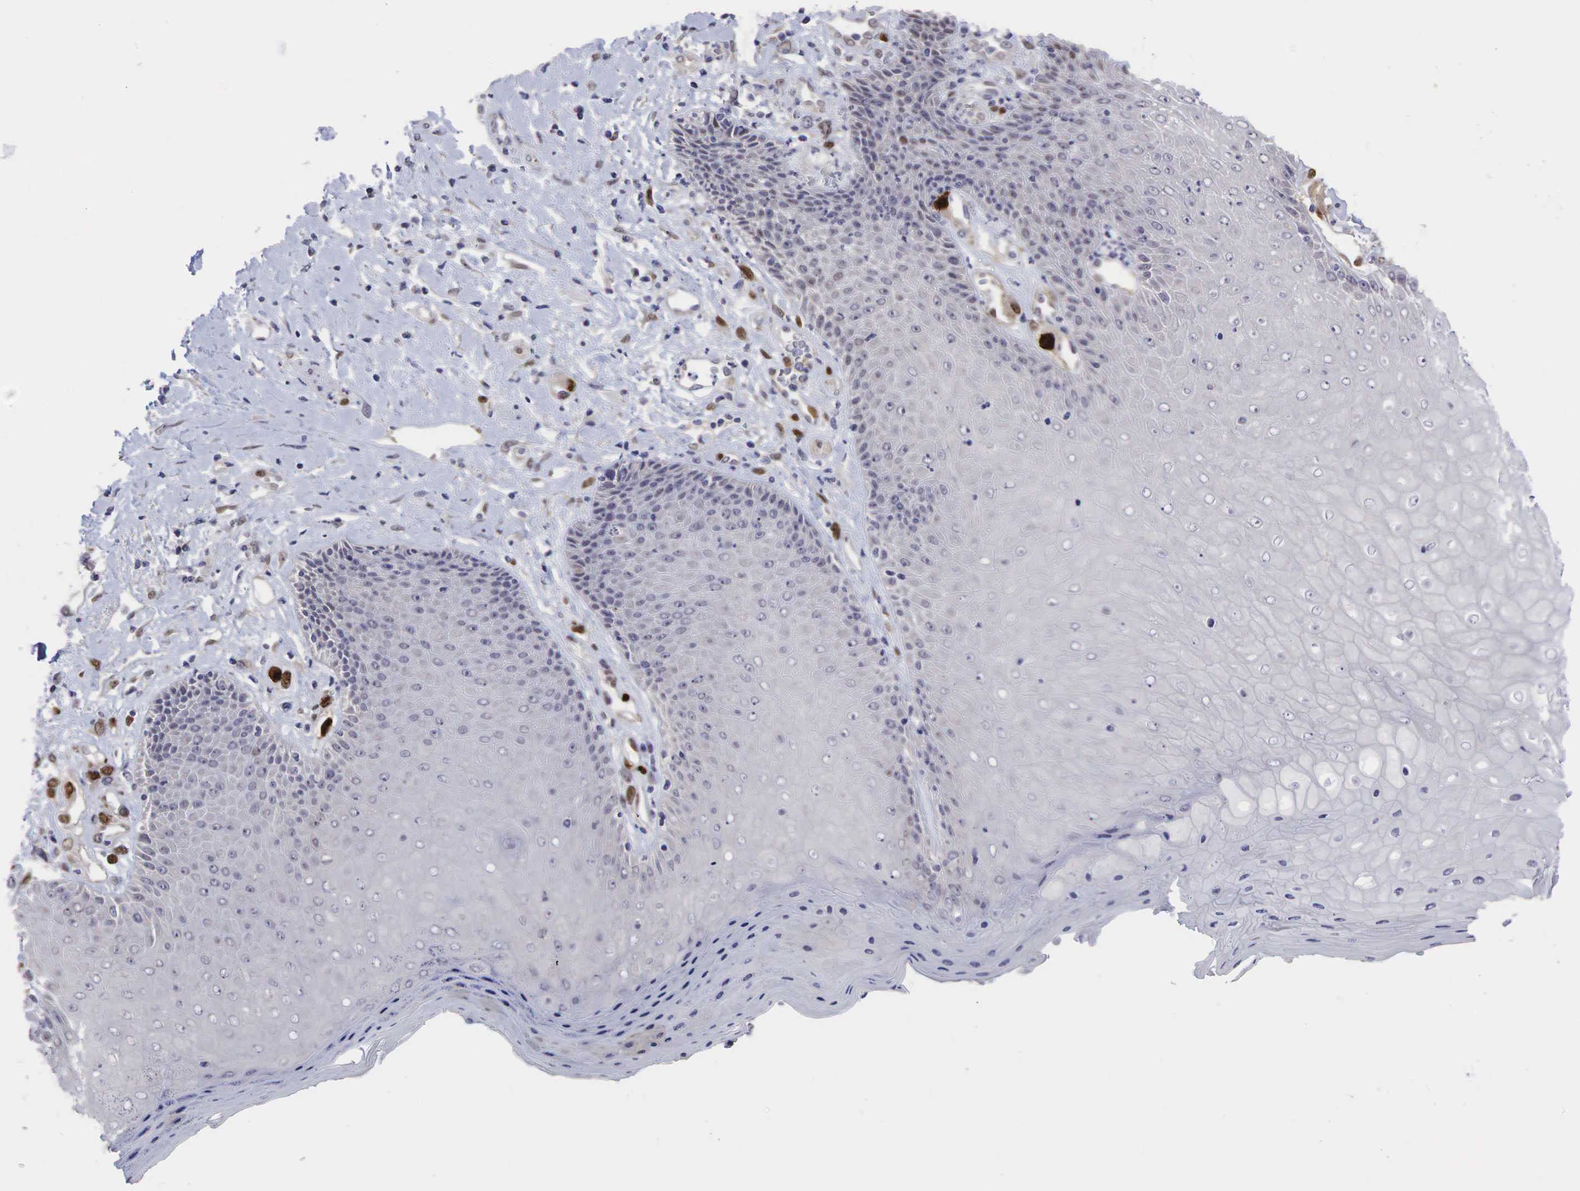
{"staining": {"intensity": "moderate", "quantity": "<25%", "location": "nuclear"}, "tissue": "skin", "cell_type": "Epidermal cells", "image_type": "normal", "snomed": [{"axis": "morphology", "description": "Normal tissue, NOS"}, {"axis": "topography", "description": "Skin"}, {"axis": "topography", "description": "Anal"}], "caption": "Immunohistochemical staining of normal skin demonstrates <25% levels of moderate nuclear protein staining in approximately <25% of epidermal cells.", "gene": "CCND1", "patient": {"sex": "male", "age": 61}}